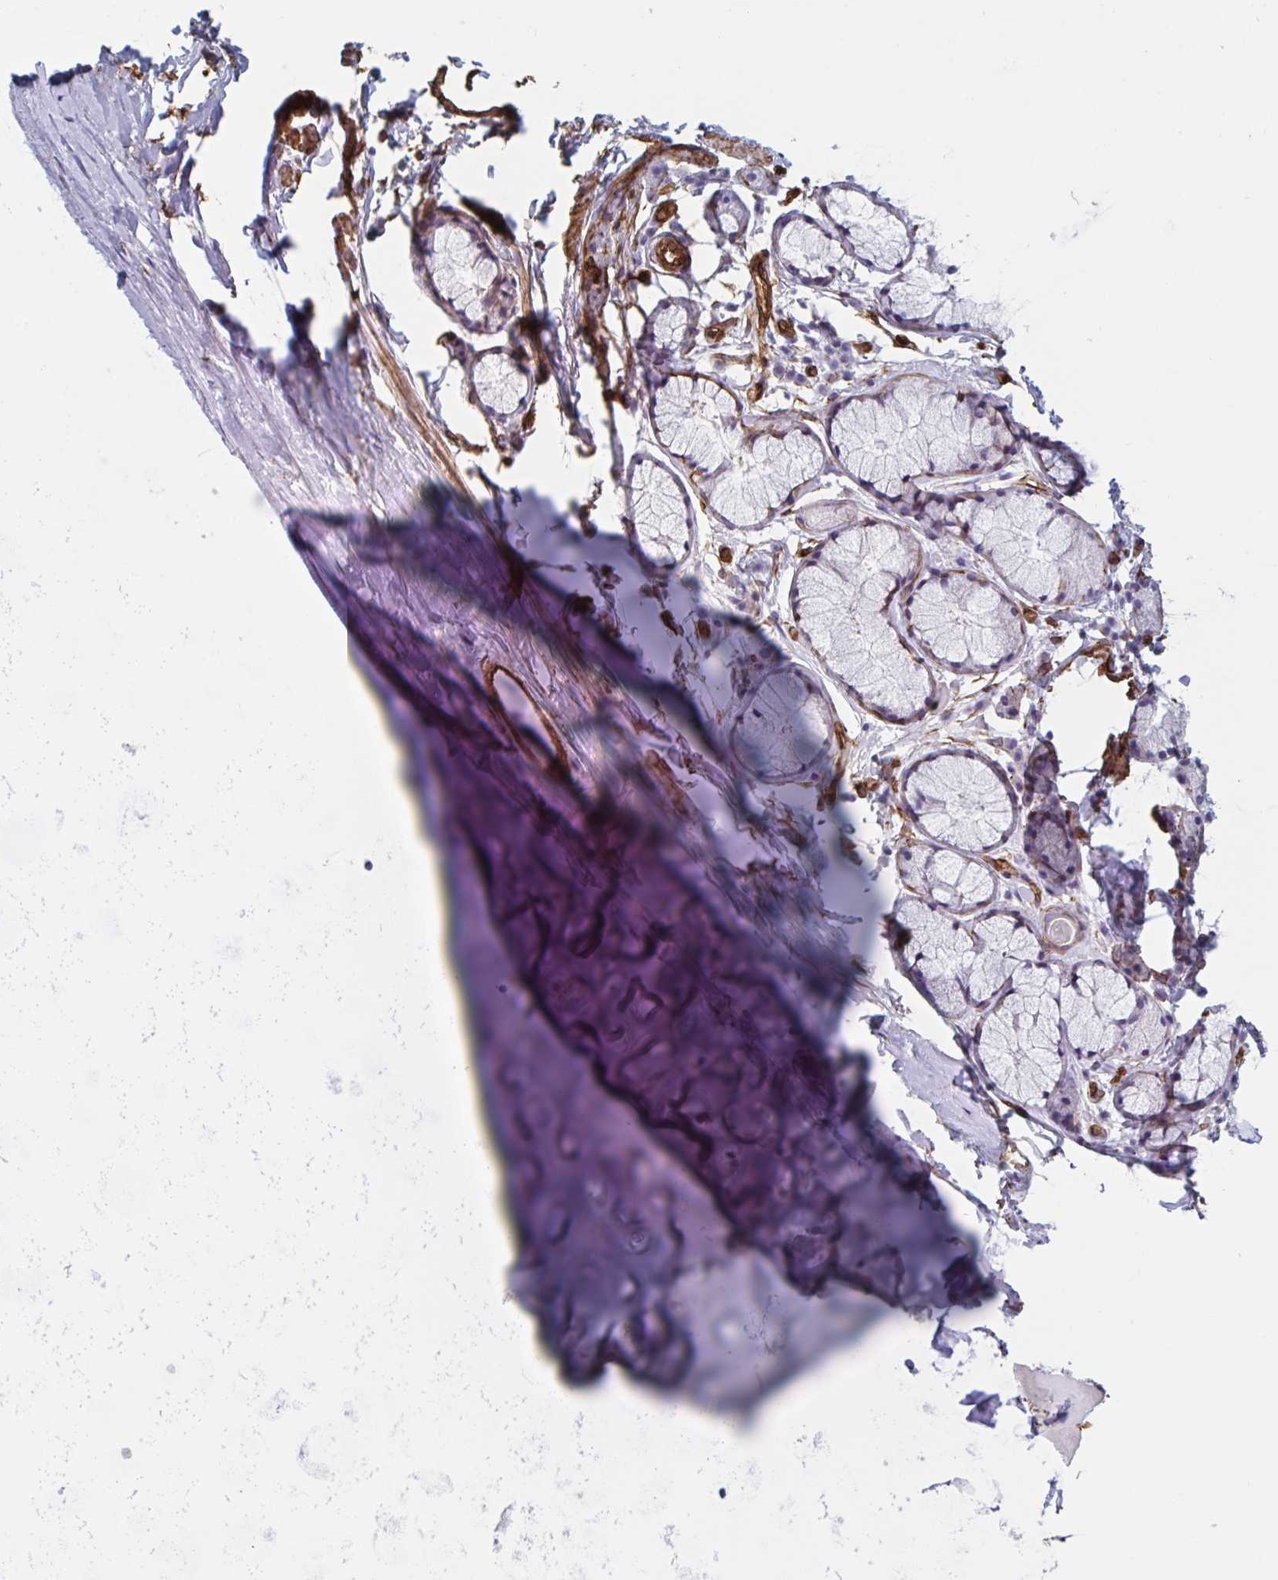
{"staining": {"intensity": "moderate", "quantity": ">75%", "location": "cytoplasmic/membranous"}, "tissue": "adipose tissue", "cell_type": "Adipocytes", "image_type": "normal", "snomed": [{"axis": "morphology", "description": "Normal tissue, NOS"}, {"axis": "morphology", "description": "Degeneration, NOS"}, {"axis": "topography", "description": "Cartilage tissue"}, {"axis": "topography", "description": "Lung"}], "caption": "IHC image of normal adipose tissue stained for a protein (brown), which exhibits medium levels of moderate cytoplasmic/membranous expression in about >75% of adipocytes.", "gene": "CITED4", "patient": {"sex": "female", "age": 61}}